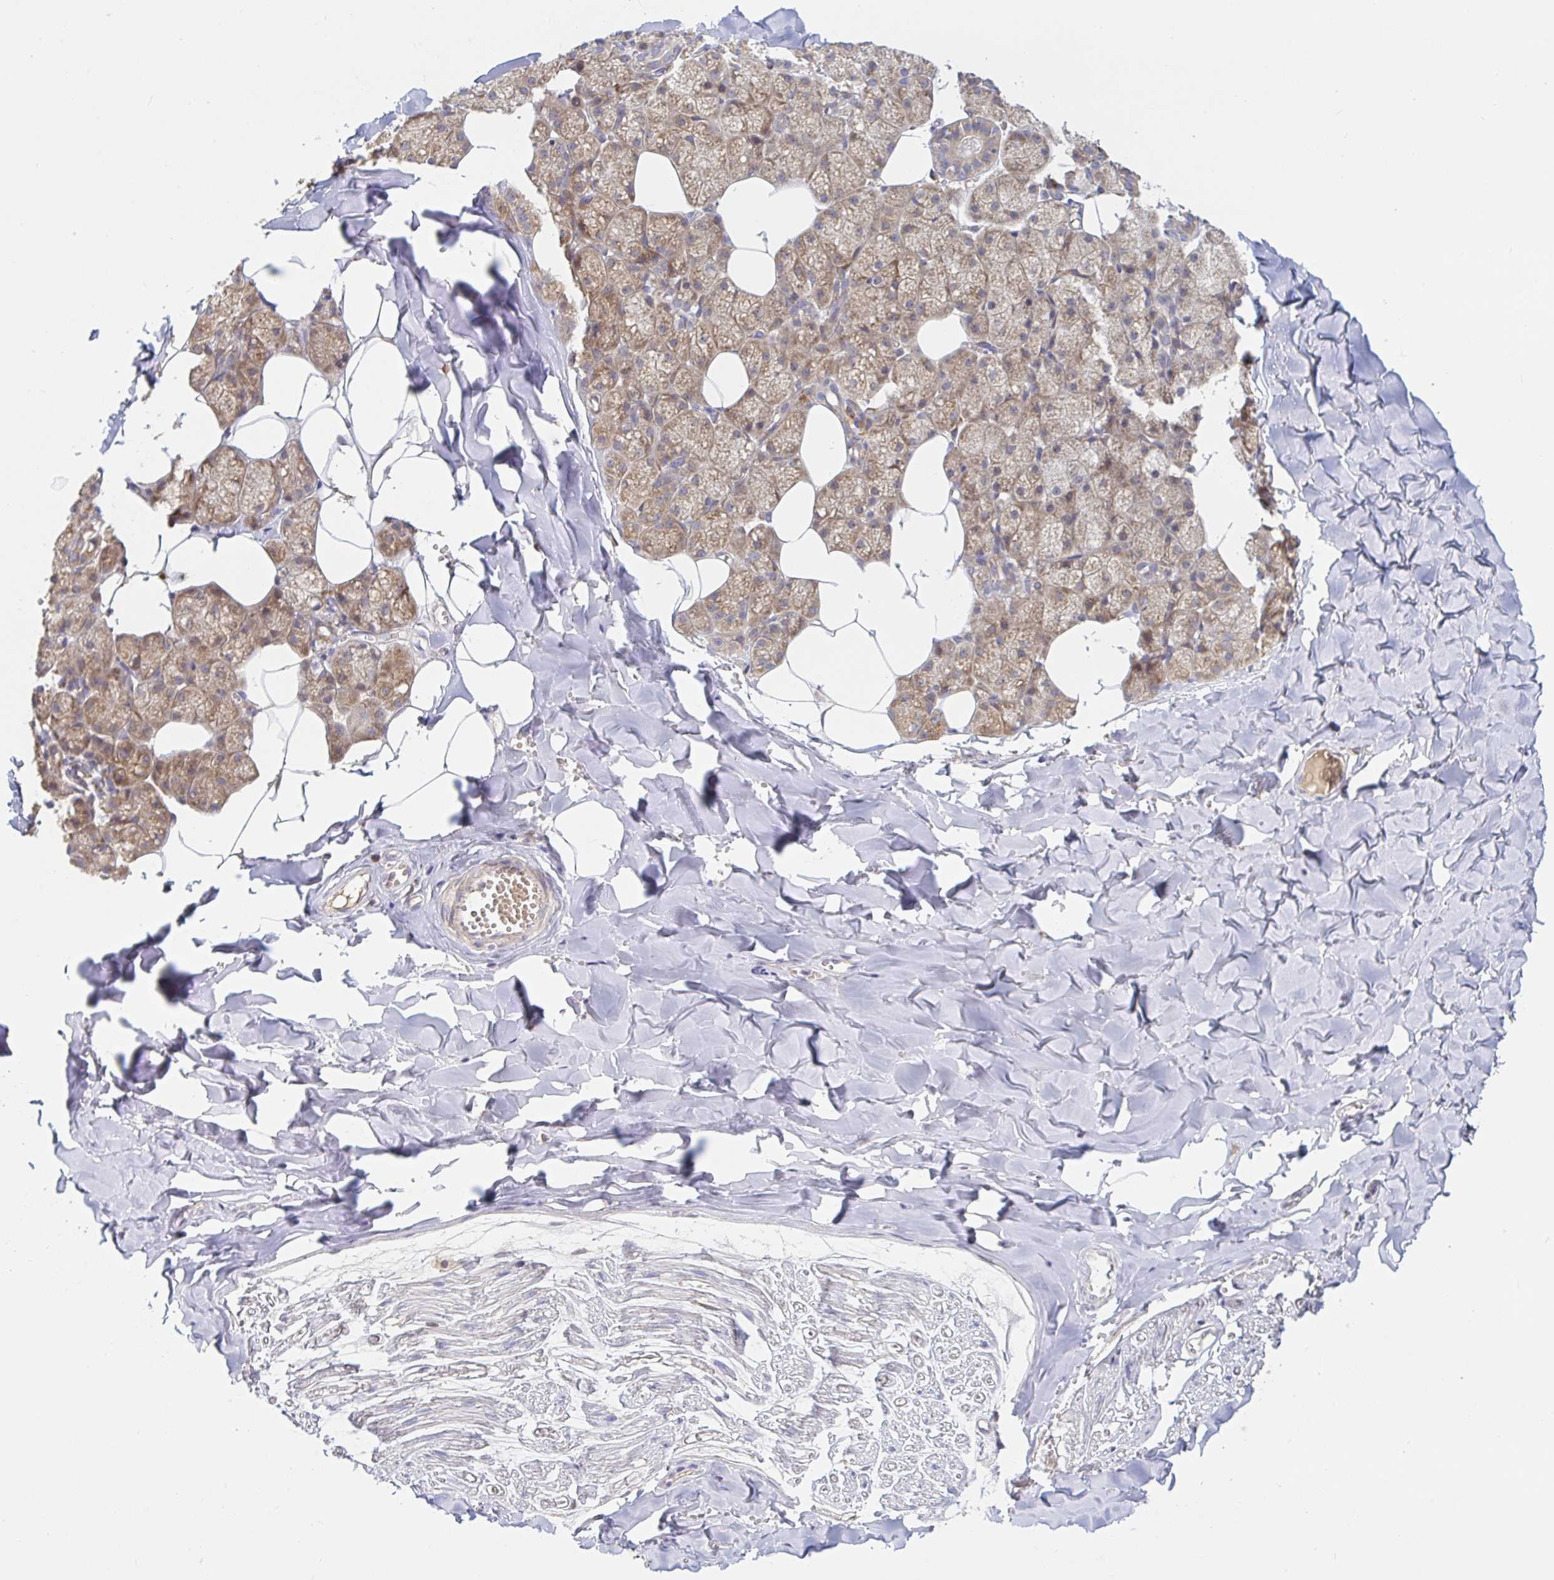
{"staining": {"intensity": "moderate", "quantity": ">75%", "location": "cytoplasmic/membranous"}, "tissue": "salivary gland", "cell_type": "Glandular cells", "image_type": "normal", "snomed": [{"axis": "morphology", "description": "Normal tissue, NOS"}, {"axis": "topography", "description": "Salivary gland"}, {"axis": "topography", "description": "Peripheral nerve tissue"}], "caption": "This is a histology image of IHC staining of unremarkable salivary gland, which shows moderate expression in the cytoplasmic/membranous of glandular cells.", "gene": "LARP1", "patient": {"sex": "male", "age": 38}}